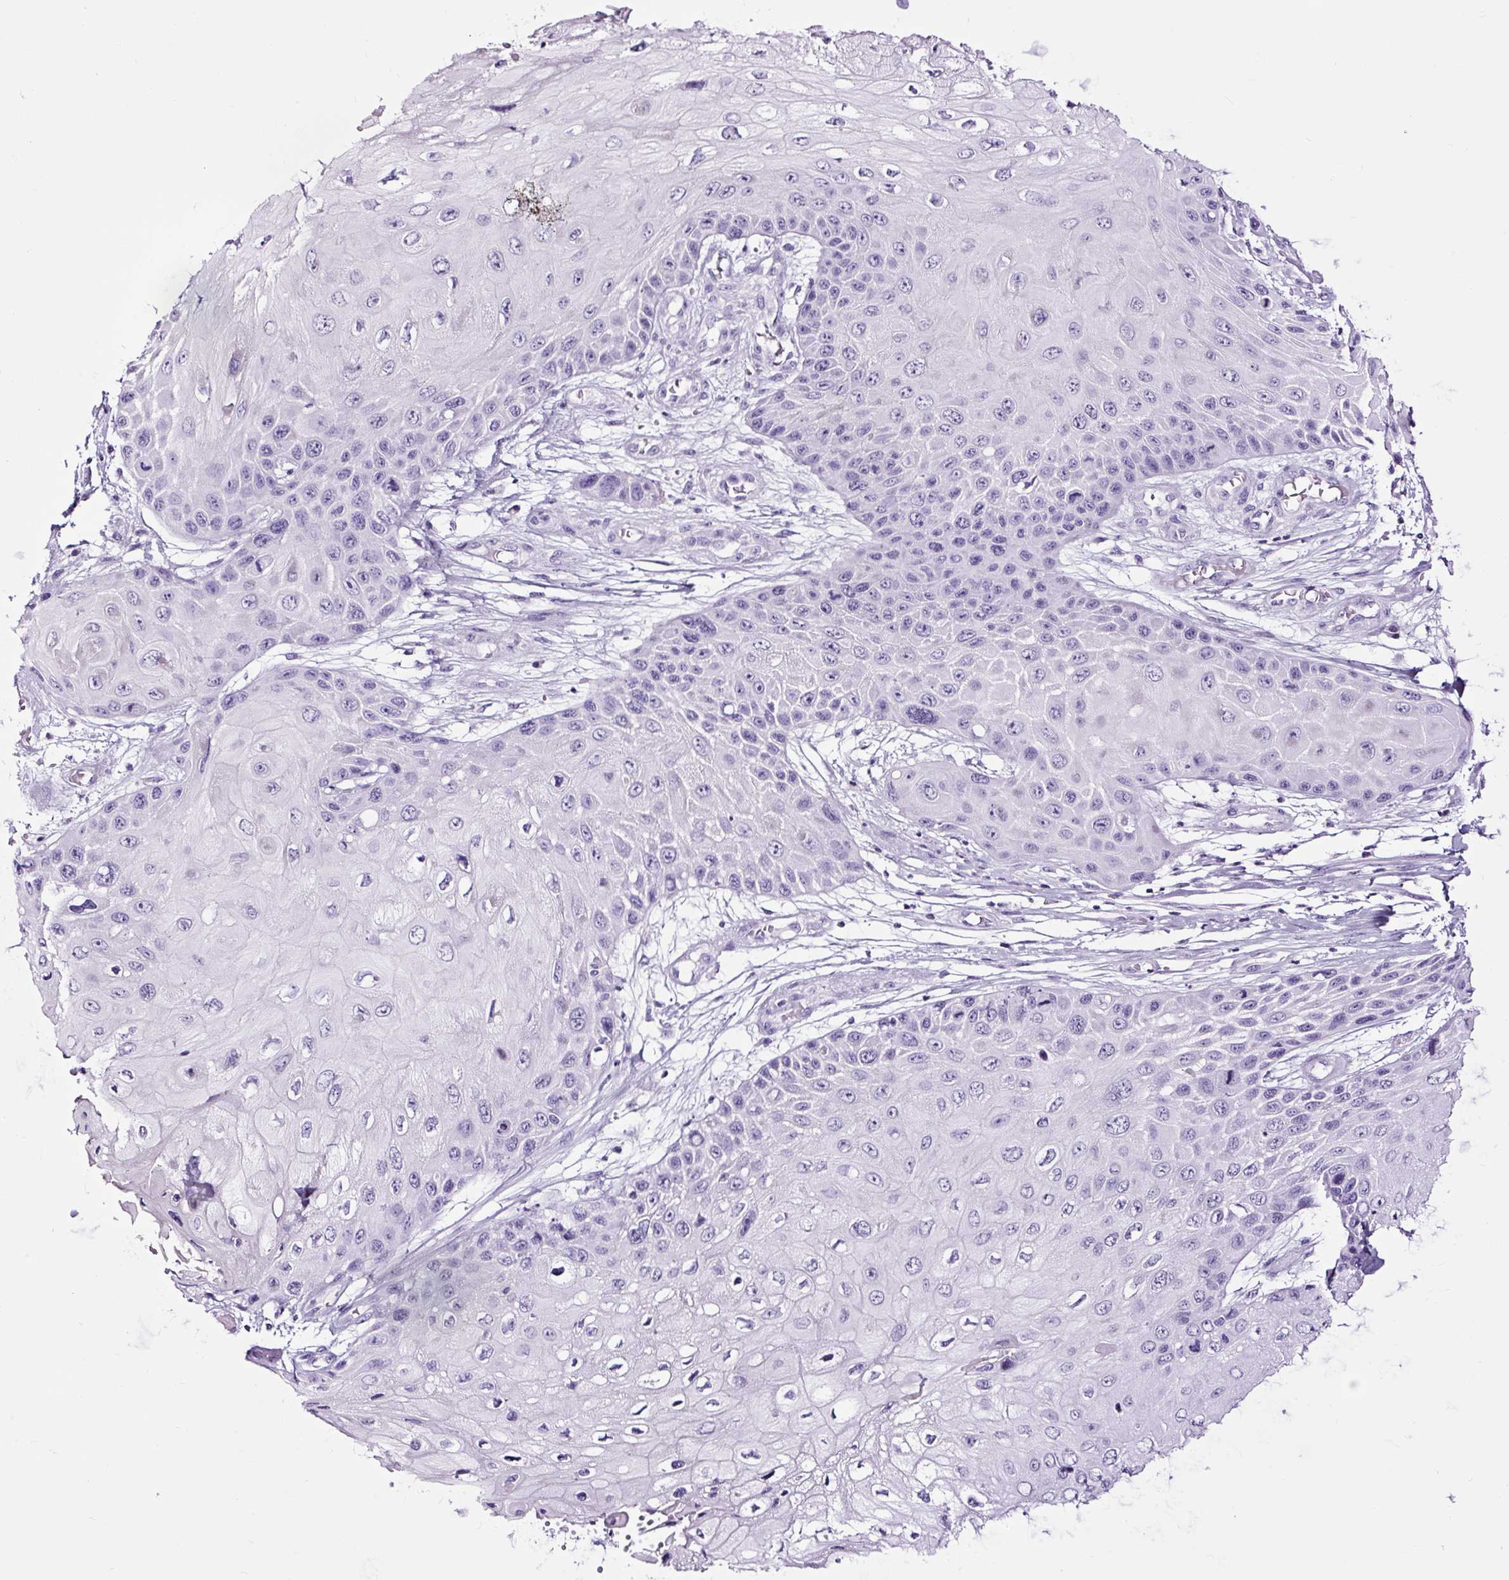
{"staining": {"intensity": "negative", "quantity": "none", "location": "none"}, "tissue": "skin cancer", "cell_type": "Tumor cells", "image_type": "cancer", "snomed": [{"axis": "morphology", "description": "Squamous cell carcinoma, NOS"}, {"axis": "topography", "description": "Skin"}, {"axis": "topography", "description": "Vulva"}], "caption": "Immunohistochemistry (IHC) image of neoplastic tissue: squamous cell carcinoma (skin) stained with DAB (3,3'-diaminobenzidine) reveals no significant protein staining in tumor cells.", "gene": "NPHS2", "patient": {"sex": "female", "age": 44}}